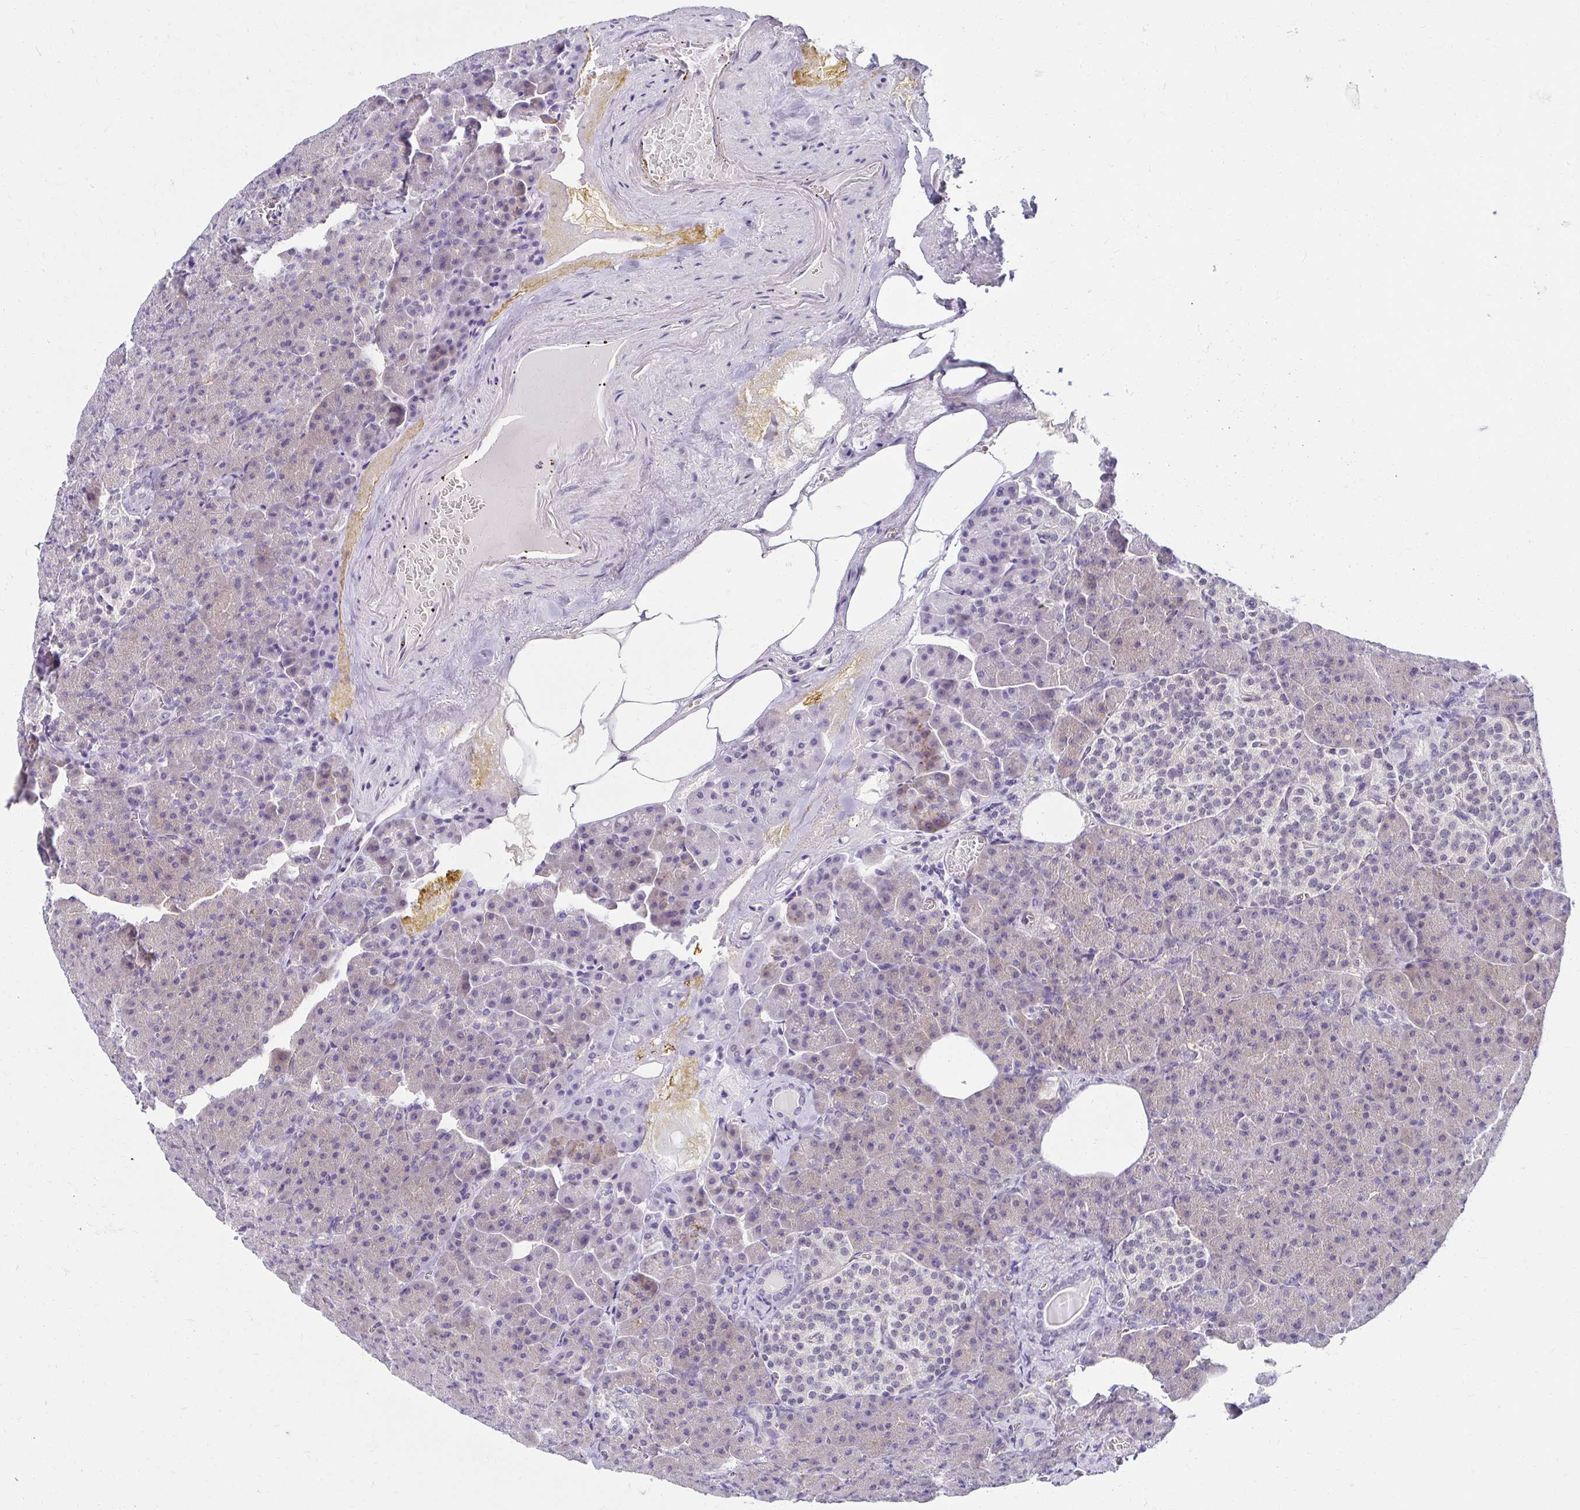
{"staining": {"intensity": "weak", "quantity": "<25%", "location": "cytoplasmic/membranous"}, "tissue": "pancreas", "cell_type": "Exocrine glandular cells", "image_type": "normal", "snomed": [{"axis": "morphology", "description": "Normal tissue, NOS"}, {"axis": "topography", "description": "Pancreas"}], "caption": "Exocrine glandular cells show no significant protein expression in unremarkable pancreas. The staining is performed using DAB (3,3'-diaminobenzidine) brown chromogen with nuclei counter-stained in using hematoxylin.", "gene": "ANKRD62", "patient": {"sex": "female", "age": 74}}